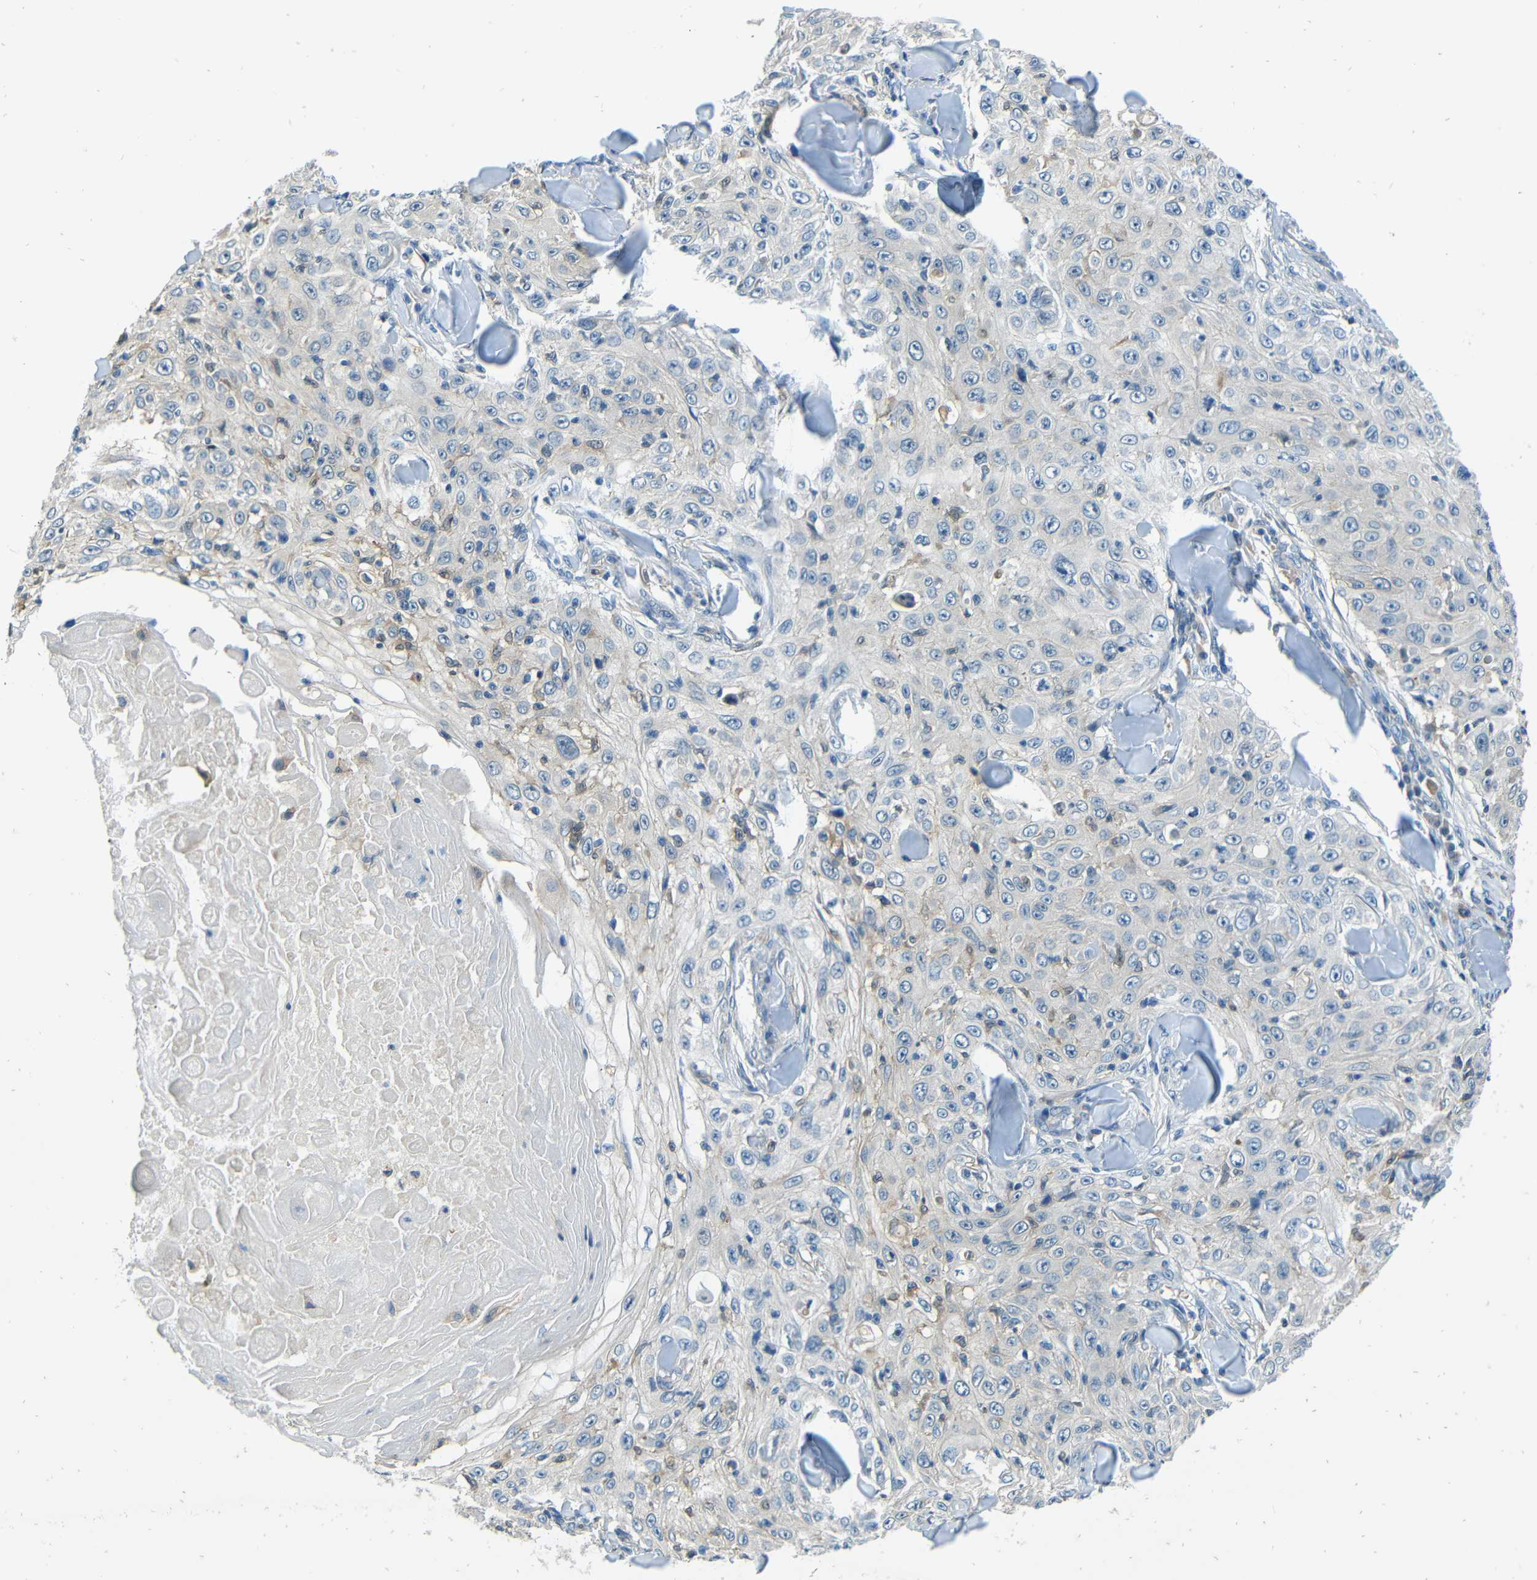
{"staining": {"intensity": "negative", "quantity": "none", "location": "none"}, "tissue": "skin cancer", "cell_type": "Tumor cells", "image_type": "cancer", "snomed": [{"axis": "morphology", "description": "Squamous cell carcinoma, NOS"}, {"axis": "topography", "description": "Skin"}], "caption": "Immunohistochemistry image of skin cancer (squamous cell carcinoma) stained for a protein (brown), which demonstrates no positivity in tumor cells.", "gene": "CYP26B1", "patient": {"sex": "male", "age": 86}}